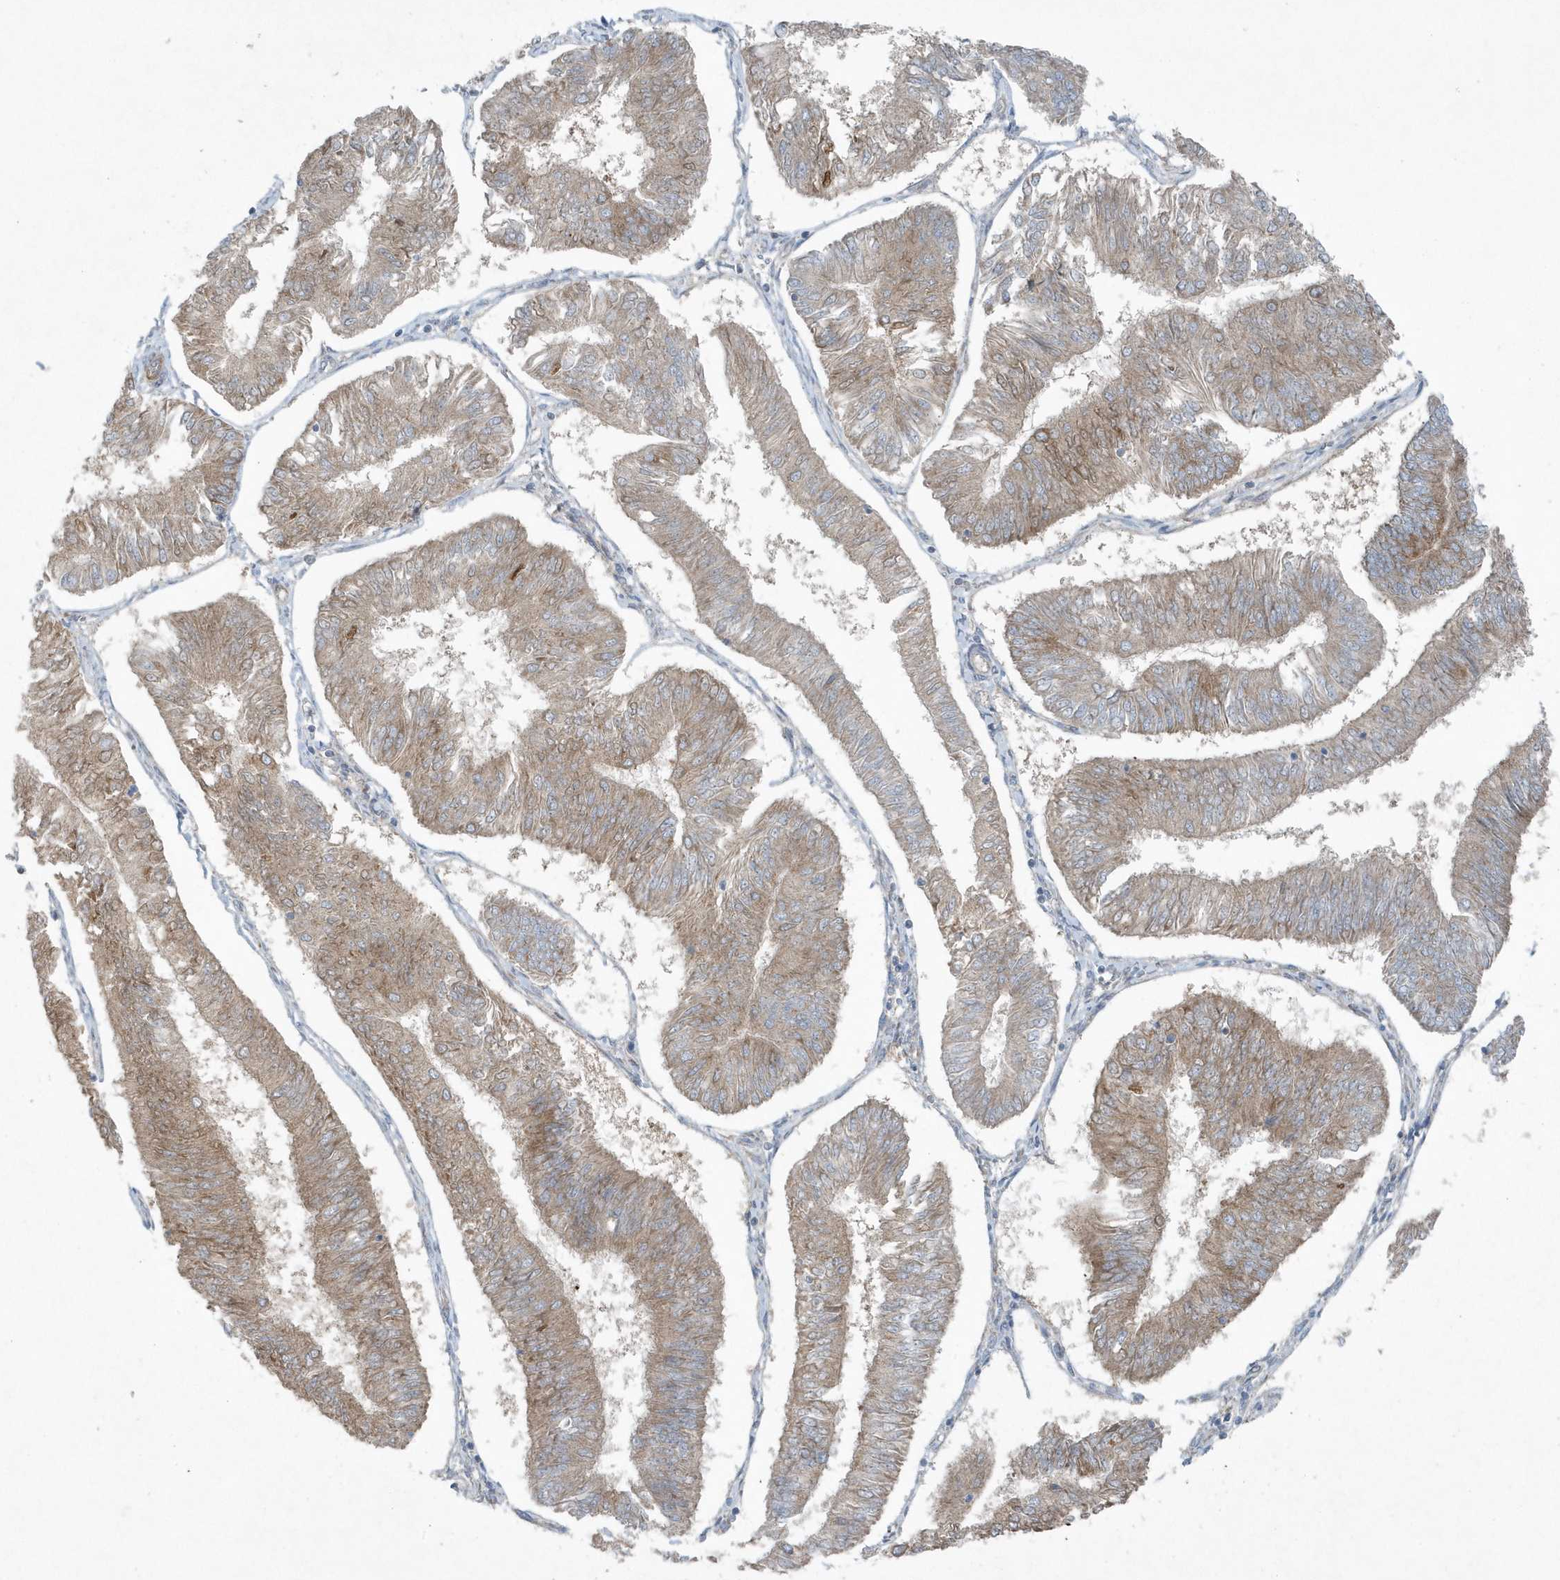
{"staining": {"intensity": "weak", "quantity": ">75%", "location": "cytoplasmic/membranous"}, "tissue": "endometrial cancer", "cell_type": "Tumor cells", "image_type": "cancer", "snomed": [{"axis": "morphology", "description": "Adenocarcinoma, NOS"}, {"axis": "topography", "description": "Endometrium"}], "caption": "Immunohistochemical staining of human endometrial cancer shows weak cytoplasmic/membranous protein expression in about >75% of tumor cells.", "gene": "SLC38A2", "patient": {"sex": "female", "age": 58}}